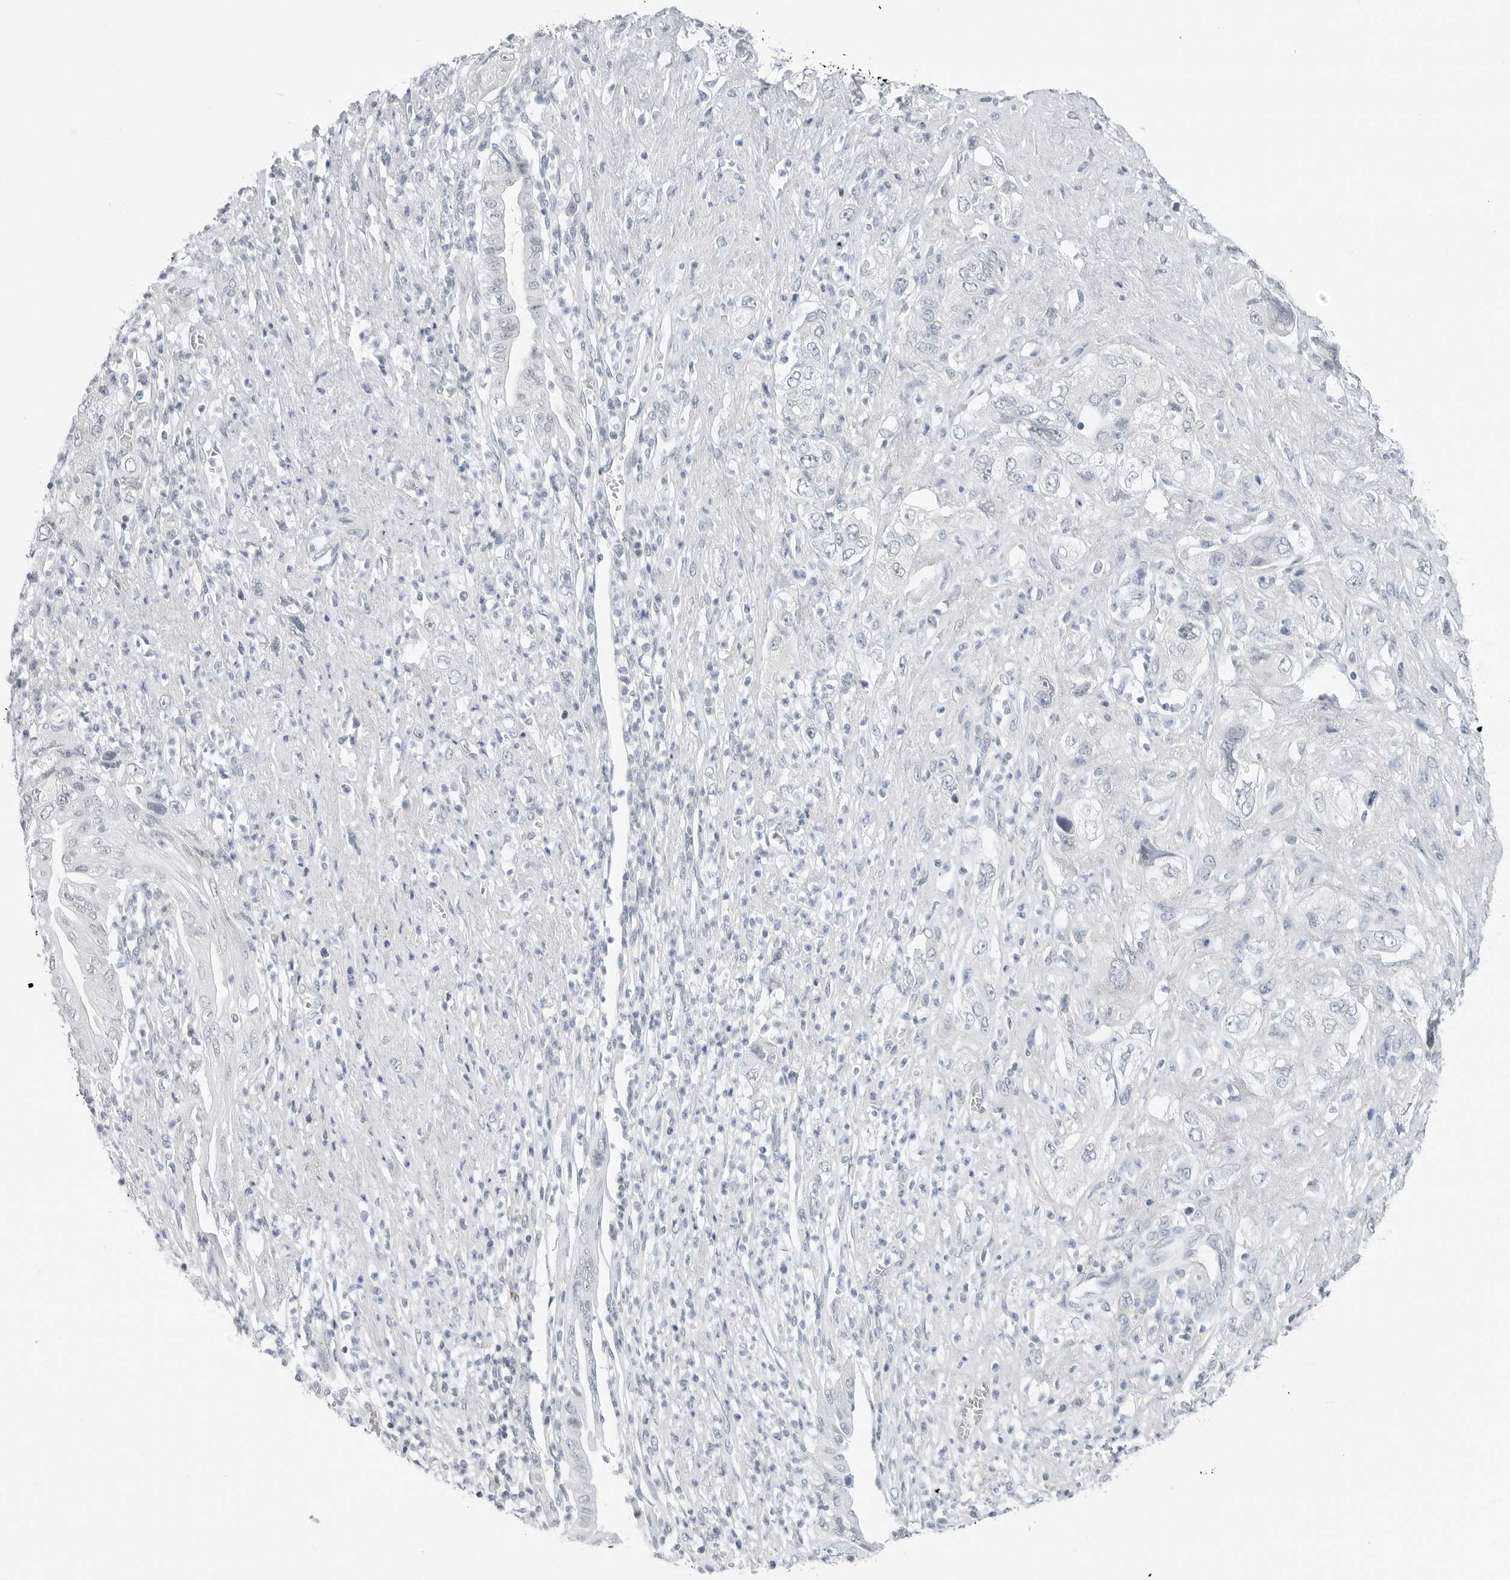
{"staining": {"intensity": "negative", "quantity": "none", "location": "none"}, "tissue": "pancreatic cancer", "cell_type": "Tumor cells", "image_type": "cancer", "snomed": [{"axis": "morphology", "description": "Adenocarcinoma, NOS"}, {"axis": "topography", "description": "Pancreas"}], "caption": "Pancreatic cancer (adenocarcinoma) was stained to show a protein in brown. There is no significant expression in tumor cells.", "gene": "XIRP1", "patient": {"sex": "female", "age": 73}}